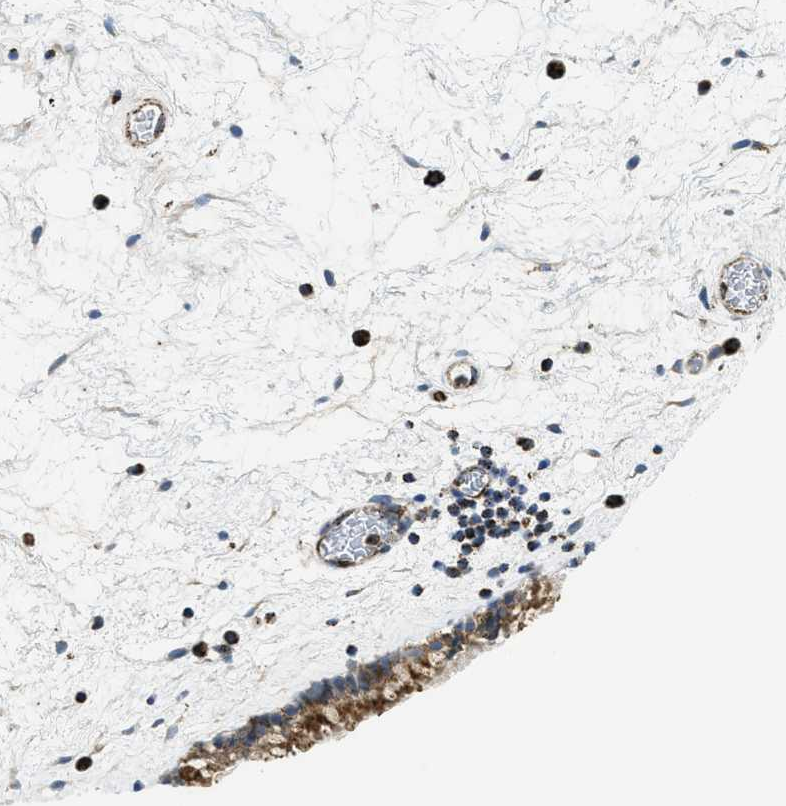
{"staining": {"intensity": "moderate", "quantity": ">75%", "location": "cytoplasmic/membranous"}, "tissue": "nasopharynx", "cell_type": "Respiratory epithelial cells", "image_type": "normal", "snomed": [{"axis": "morphology", "description": "Normal tissue, NOS"}, {"axis": "morphology", "description": "Inflammation, NOS"}, {"axis": "topography", "description": "Nasopharynx"}], "caption": "Immunohistochemical staining of benign human nasopharynx displays moderate cytoplasmic/membranous protein staining in about >75% of respiratory epithelial cells. (Brightfield microscopy of DAB IHC at high magnification).", "gene": "SQOR", "patient": {"sex": "male", "age": 48}}